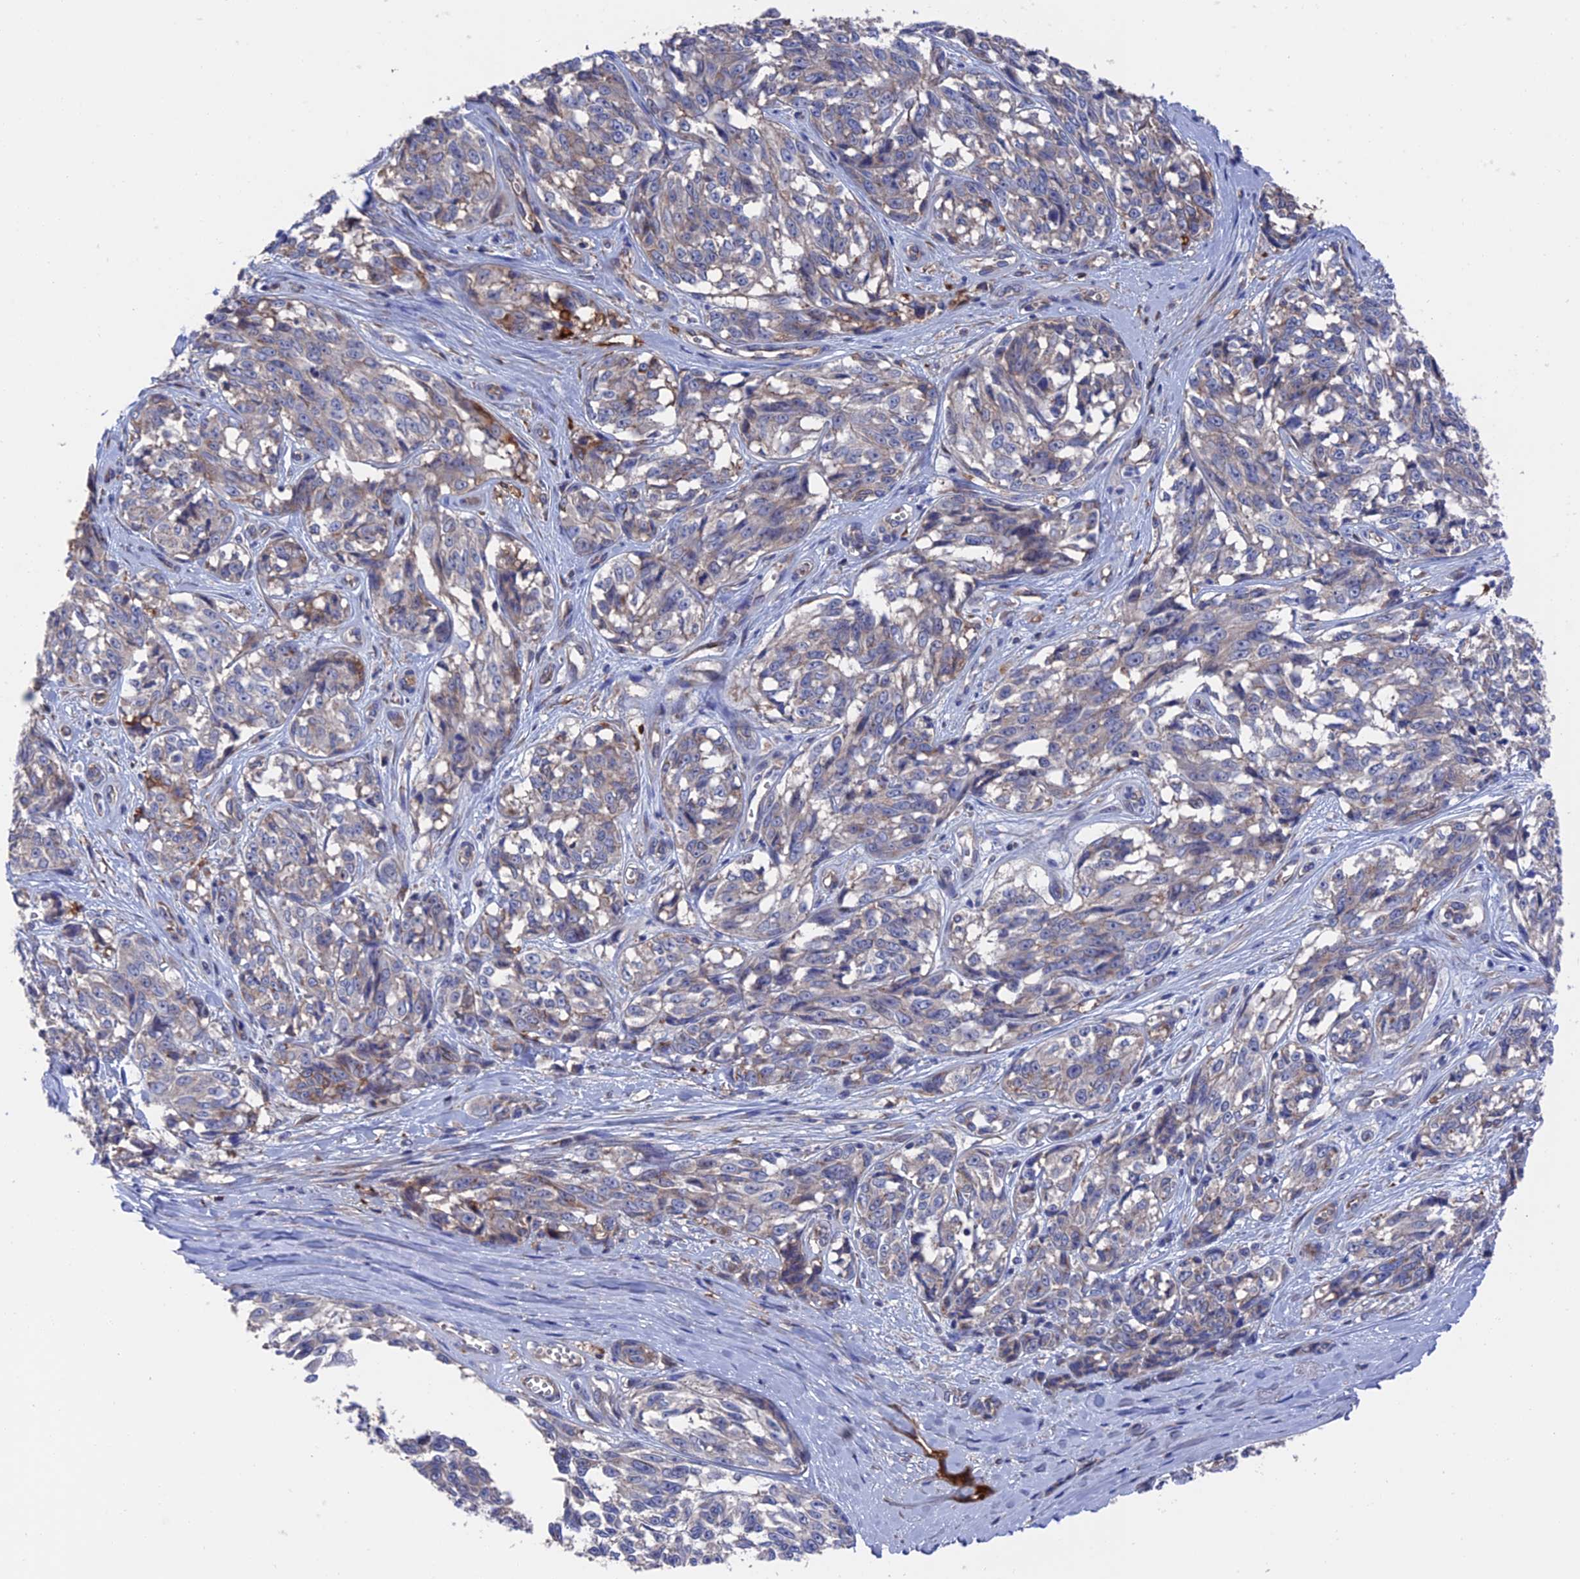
{"staining": {"intensity": "weak", "quantity": "<25%", "location": "cytoplasmic/membranous"}, "tissue": "melanoma", "cell_type": "Tumor cells", "image_type": "cancer", "snomed": [{"axis": "morphology", "description": "Malignant melanoma, NOS"}, {"axis": "topography", "description": "Skin"}], "caption": "DAB immunohistochemical staining of malignant melanoma demonstrates no significant positivity in tumor cells.", "gene": "HPF1", "patient": {"sex": "female", "age": 64}}